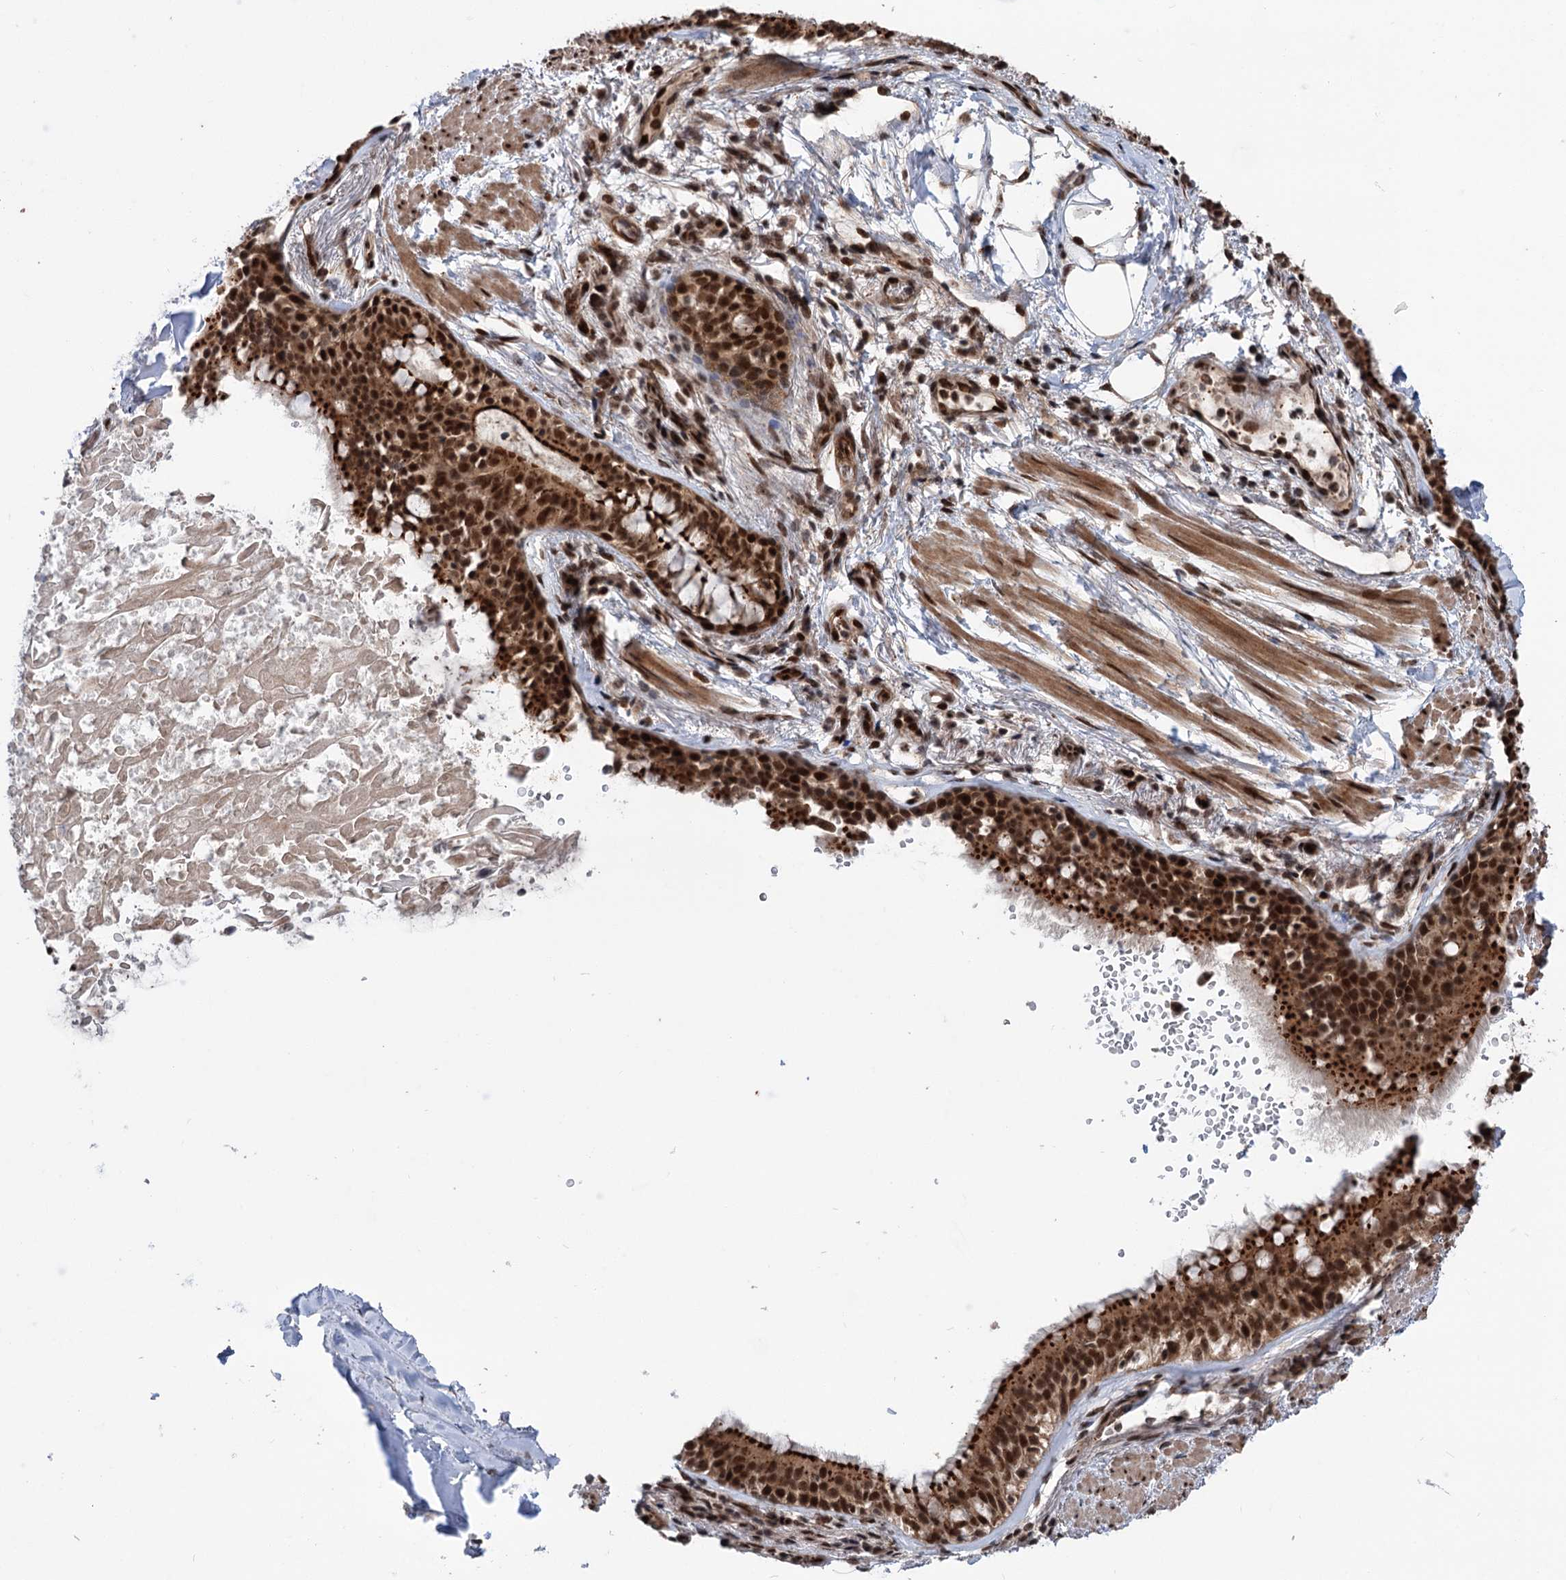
{"staining": {"intensity": "strong", "quantity": ">75%", "location": "cytoplasmic/membranous,nuclear"}, "tissue": "adipose tissue", "cell_type": "Adipocytes", "image_type": "normal", "snomed": [{"axis": "morphology", "description": "Normal tissue, NOS"}, {"axis": "topography", "description": "Lymph node"}, {"axis": "topography", "description": "Cartilage tissue"}, {"axis": "topography", "description": "Bronchus"}], "caption": "This photomicrograph exhibits immunohistochemistry staining of benign adipose tissue, with high strong cytoplasmic/membranous,nuclear positivity in about >75% of adipocytes.", "gene": "MAML1", "patient": {"sex": "male", "age": 63}}